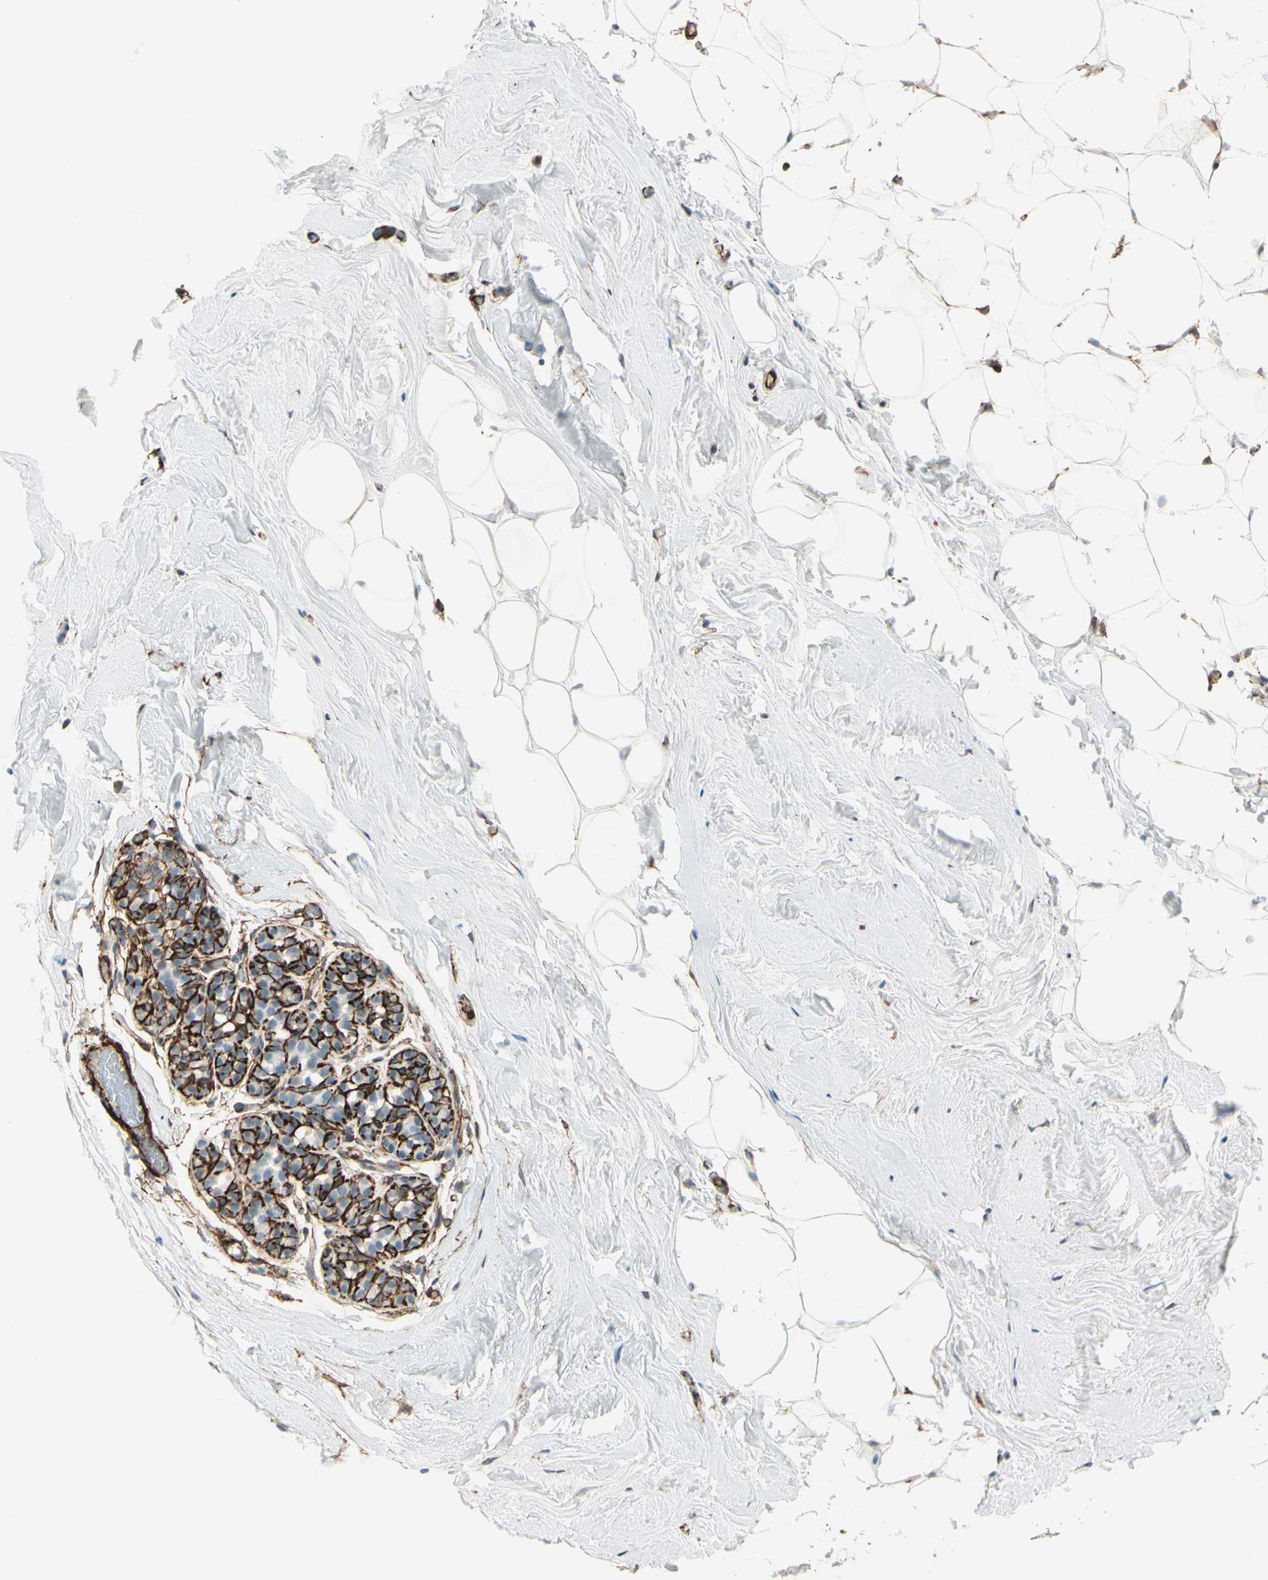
{"staining": {"intensity": "weak", "quantity": ">75%", "location": "cytoplasmic/membranous"}, "tissue": "breast", "cell_type": "Adipocytes", "image_type": "normal", "snomed": [{"axis": "morphology", "description": "Normal tissue, NOS"}, {"axis": "topography", "description": "Breast"}], "caption": "Immunohistochemical staining of normal human breast displays low levels of weak cytoplasmic/membranous staining in approximately >75% of adipocytes. (brown staining indicates protein expression, while blue staining denotes nuclei).", "gene": "CALD1", "patient": {"sex": "female", "age": 75}}